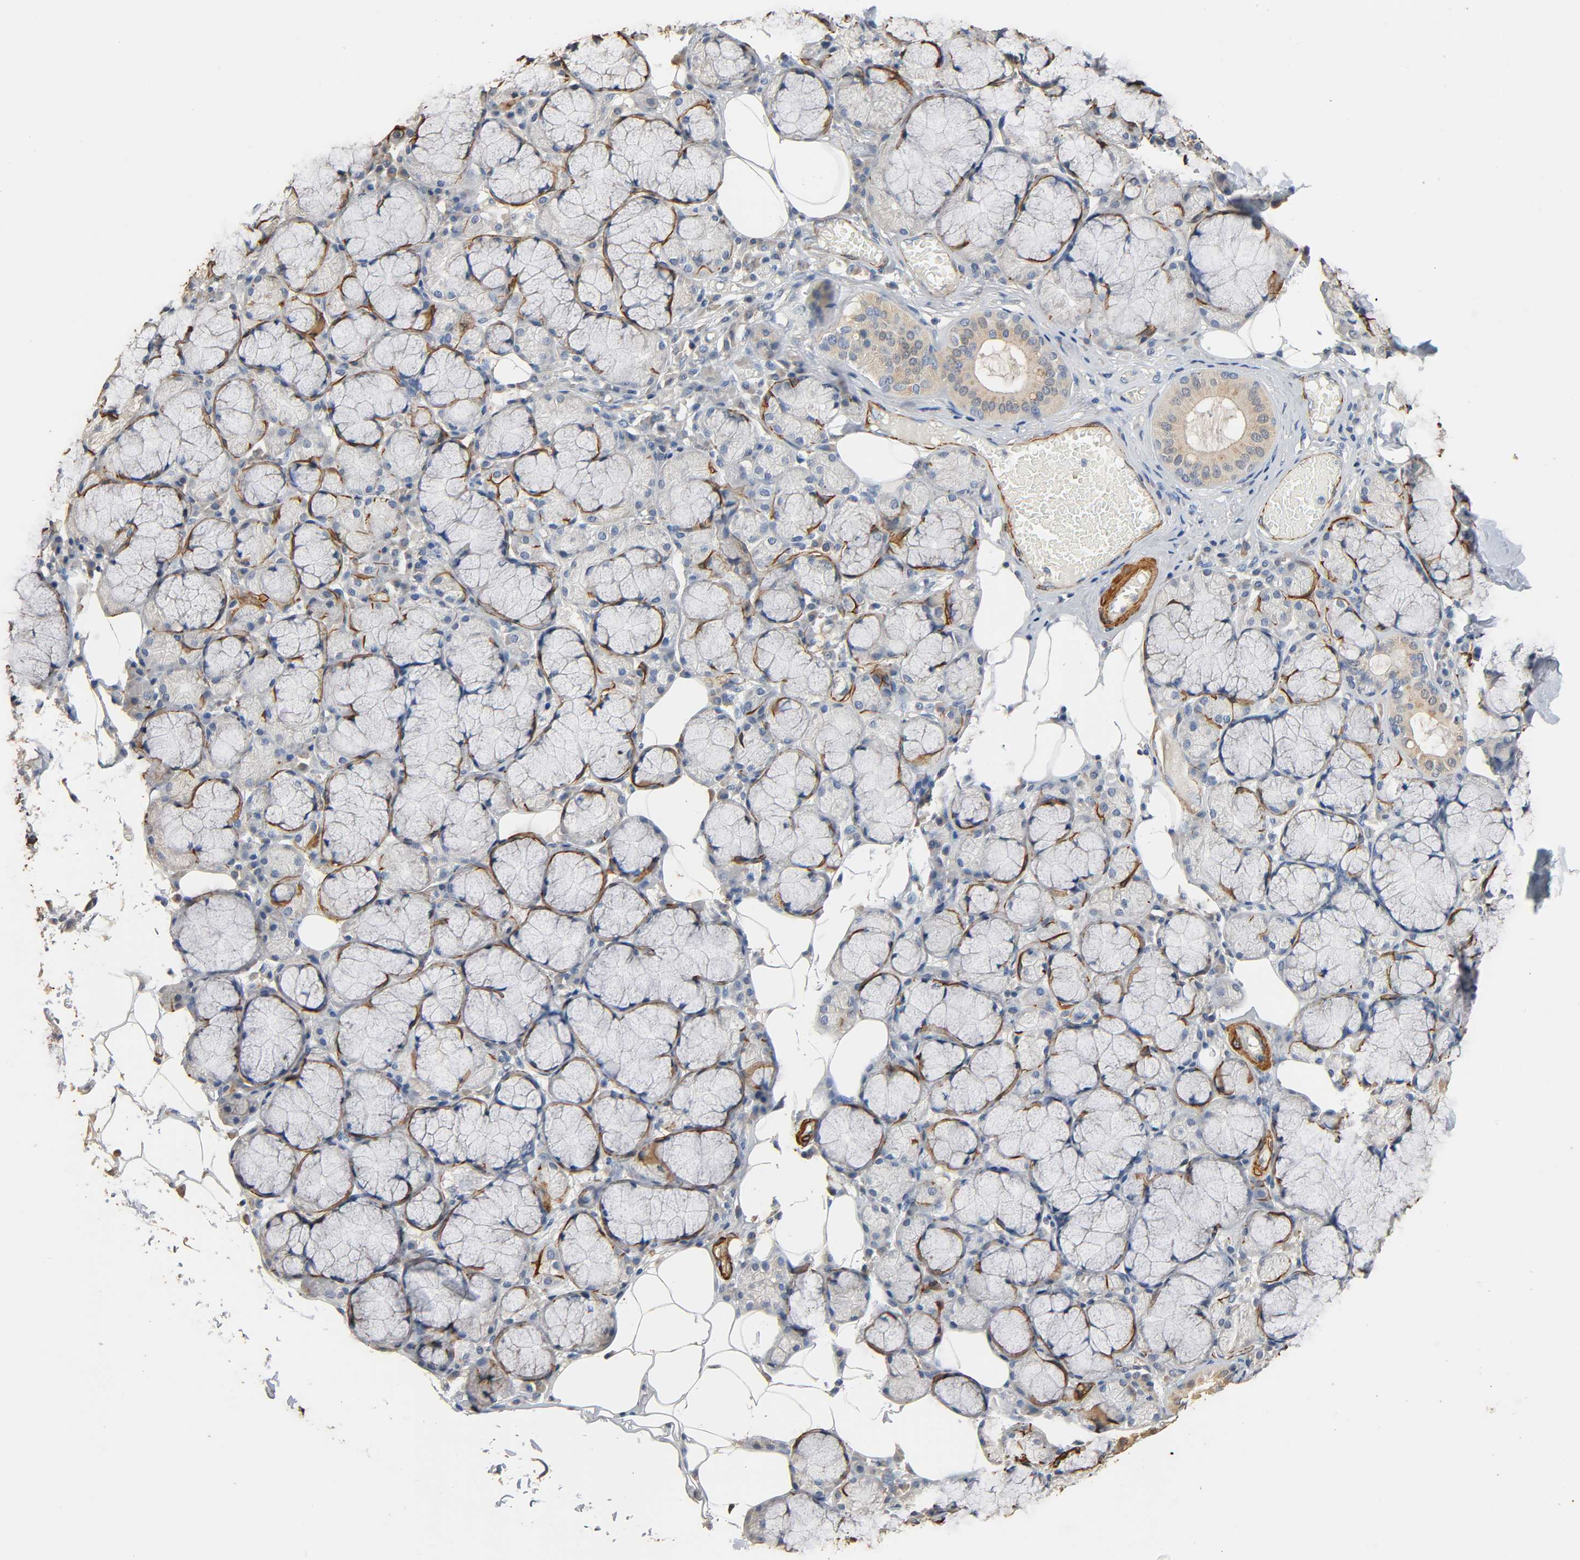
{"staining": {"intensity": "negative", "quantity": "none", "location": "none"}, "tissue": "salivary gland", "cell_type": "Glandular cells", "image_type": "normal", "snomed": [{"axis": "morphology", "description": "Normal tissue, NOS"}, {"axis": "topography", "description": "Skeletal muscle"}, {"axis": "topography", "description": "Oral tissue"}, {"axis": "topography", "description": "Salivary gland"}, {"axis": "topography", "description": "Peripheral nerve tissue"}], "caption": "This is an immunohistochemistry photomicrograph of unremarkable salivary gland. There is no expression in glandular cells.", "gene": "GSTA1", "patient": {"sex": "male", "age": 54}}